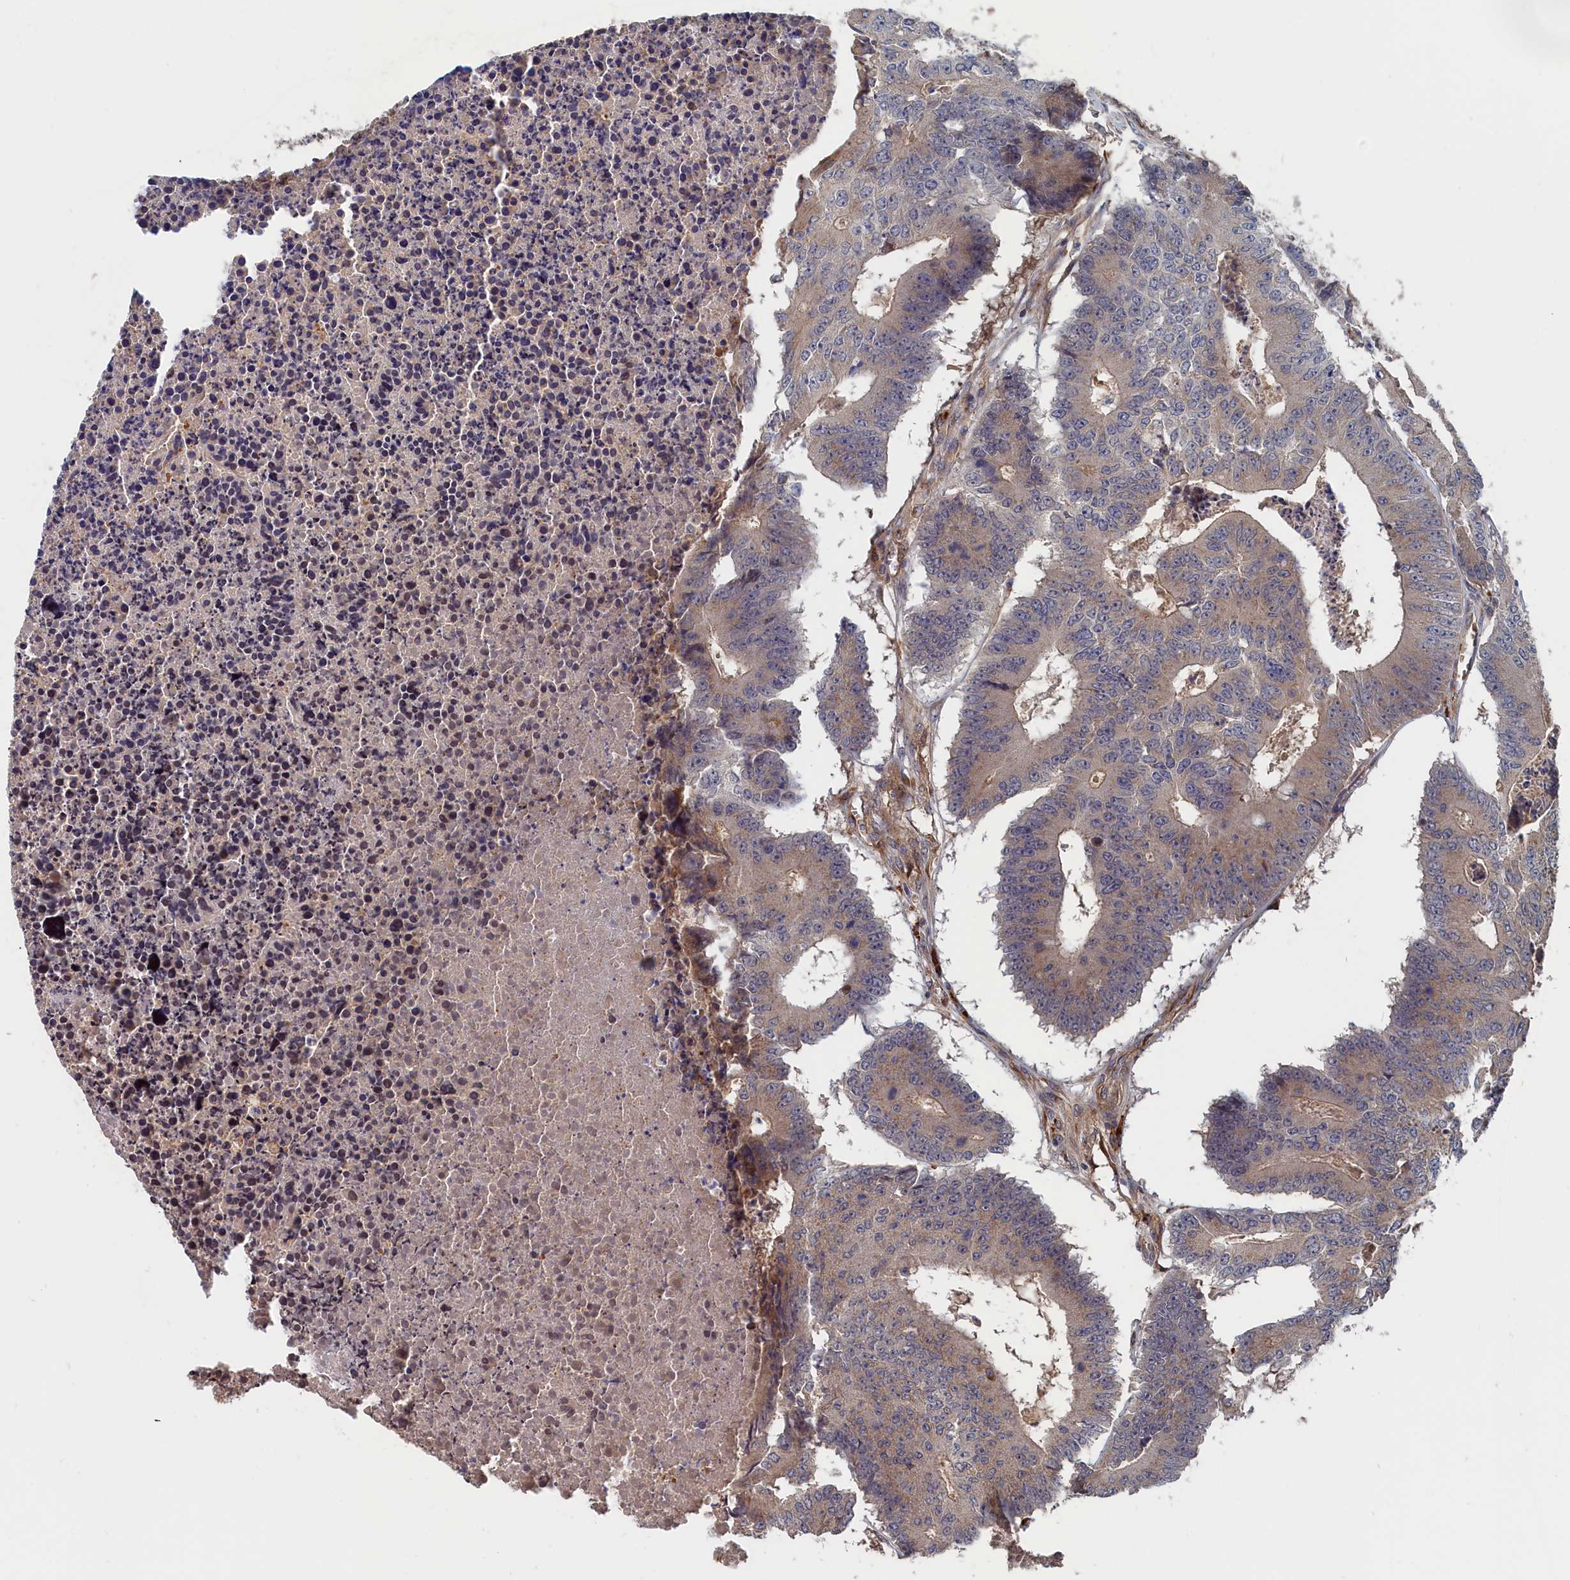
{"staining": {"intensity": "weak", "quantity": "<25%", "location": "cytoplasmic/membranous"}, "tissue": "colorectal cancer", "cell_type": "Tumor cells", "image_type": "cancer", "snomed": [{"axis": "morphology", "description": "Adenocarcinoma, NOS"}, {"axis": "topography", "description": "Colon"}], "caption": "Photomicrograph shows no significant protein positivity in tumor cells of colorectal cancer.", "gene": "TRAPPC2L", "patient": {"sex": "male", "age": 87}}